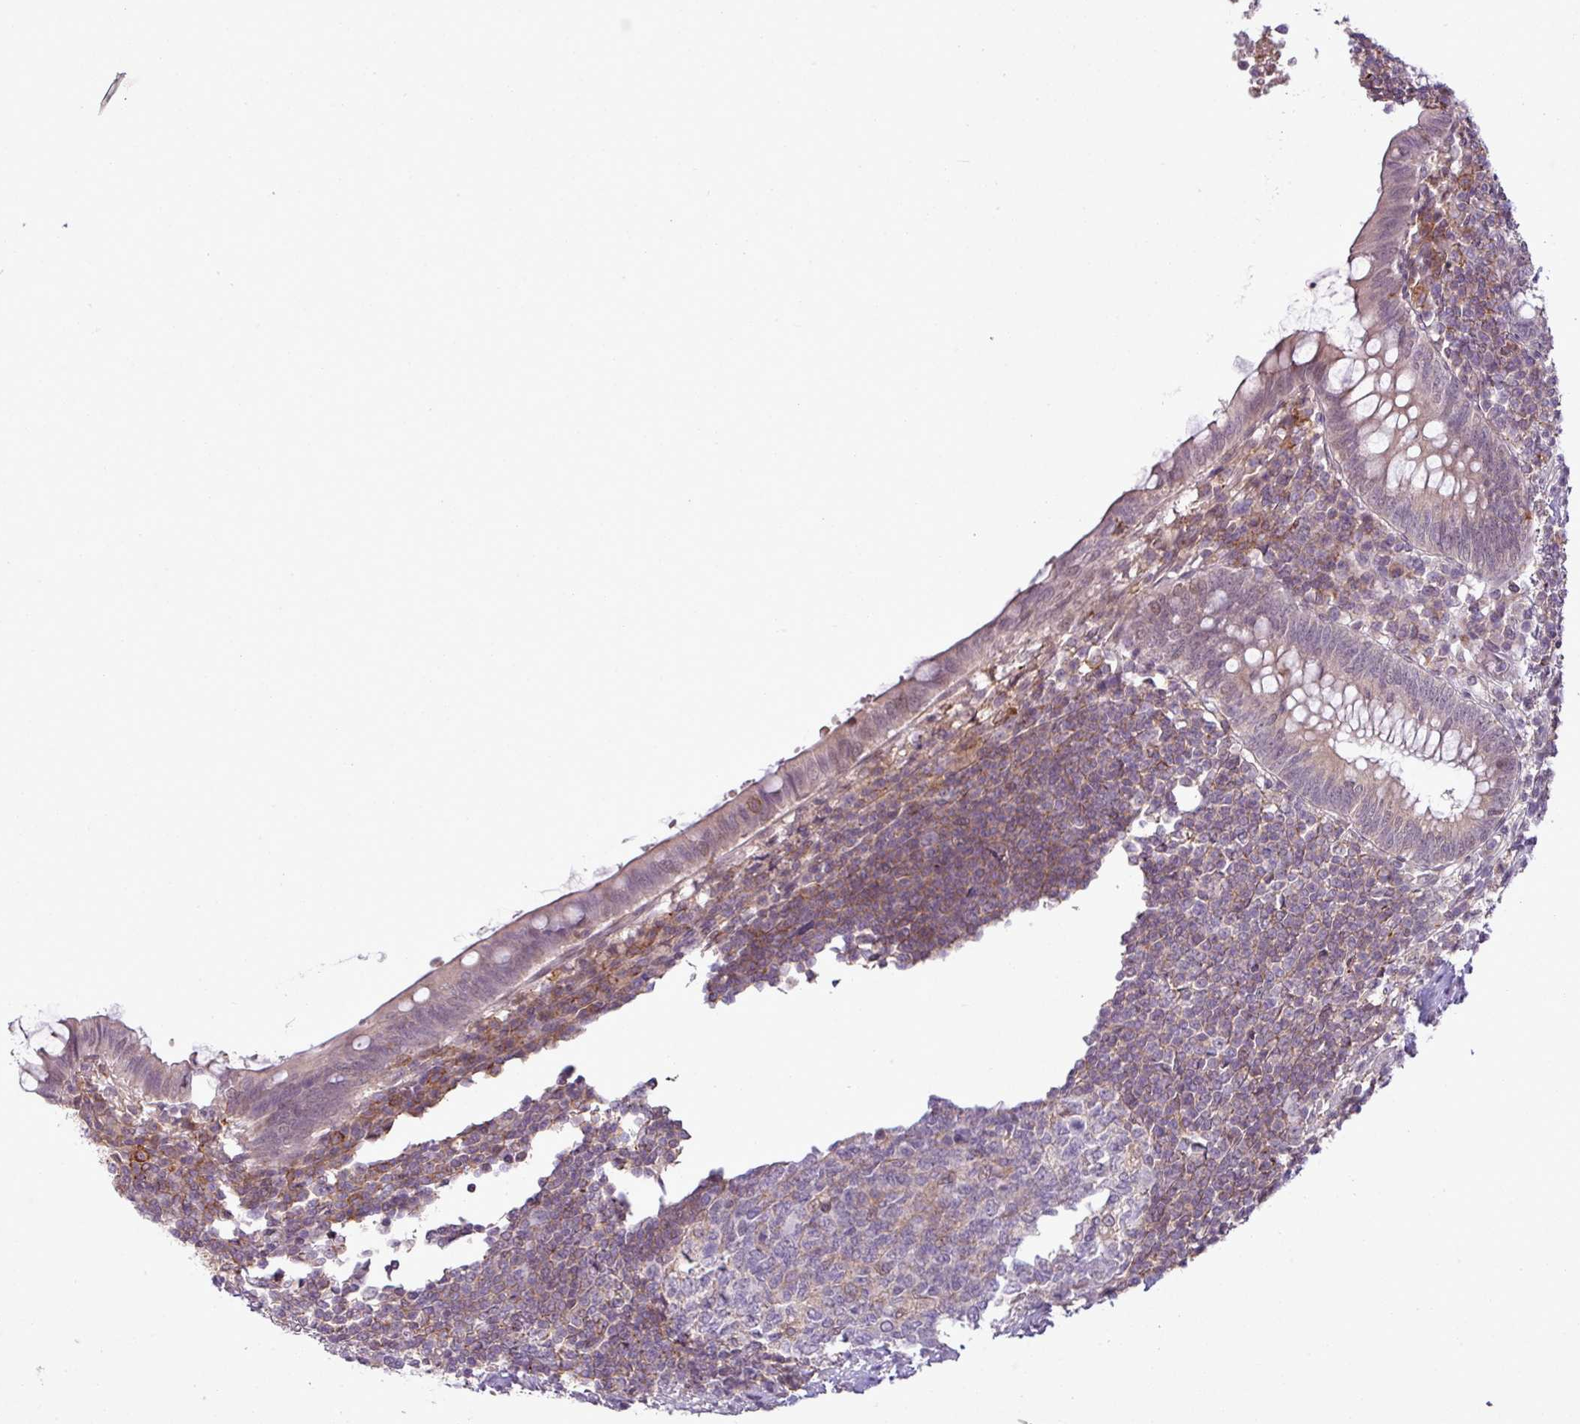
{"staining": {"intensity": "weak", "quantity": "25%-75%", "location": "cytoplasmic/membranous,nuclear"}, "tissue": "appendix", "cell_type": "Glandular cells", "image_type": "normal", "snomed": [{"axis": "morphology", "description": "Normal tissue, NOS"}, {"axis": "topography", "description": "Appendix"}], "caption": "Unremarkable appendix displays weak cytoplasmic/membranous,nuclear positivity in approximately 25%-75% of glandular cells.", "gene": "ZC2HC1C", "patient": {"sex": "male", "age": 83}}